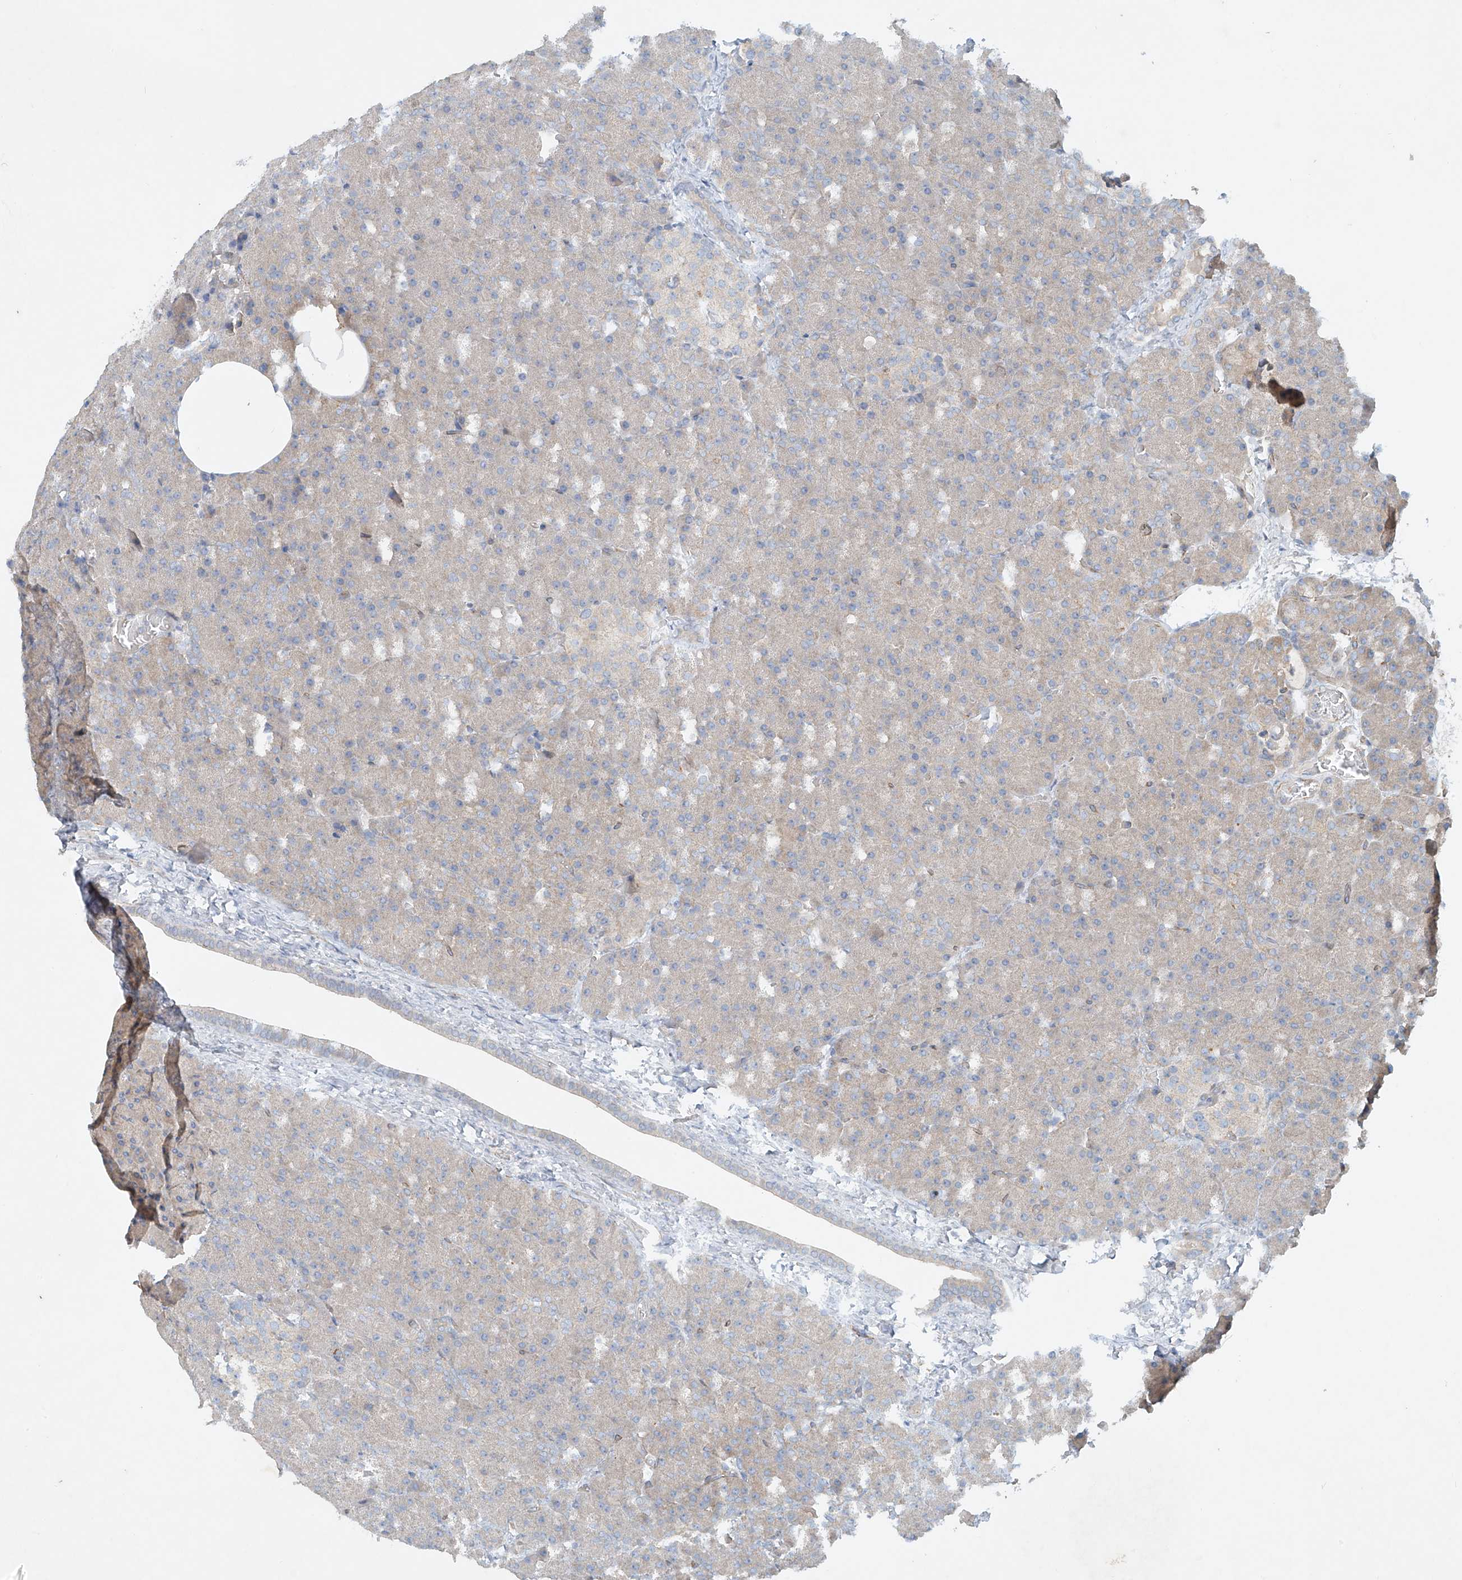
{"staining": {"intensity": "negative", "quantity": "none", "location": "none"}, "tissue": "pancreas", "cell_type": "Exocrine glandular cells", "image_type": "normal", "snomed": [{"axis": "morphology", "description": "Normal tissue, NOS"}, {"axis": "morphology", "description": "Carcinoid, malignant, NOS"}, {"axis": "topography", "description": "Pancreas"}], "caption": "Immunohistochemistry (IHC) of normal human pancreas reveals no positivity in exocrine glandular cells.", "gene": "ENSG00000266202", "patient": {"sex": "female", "age": 35}}